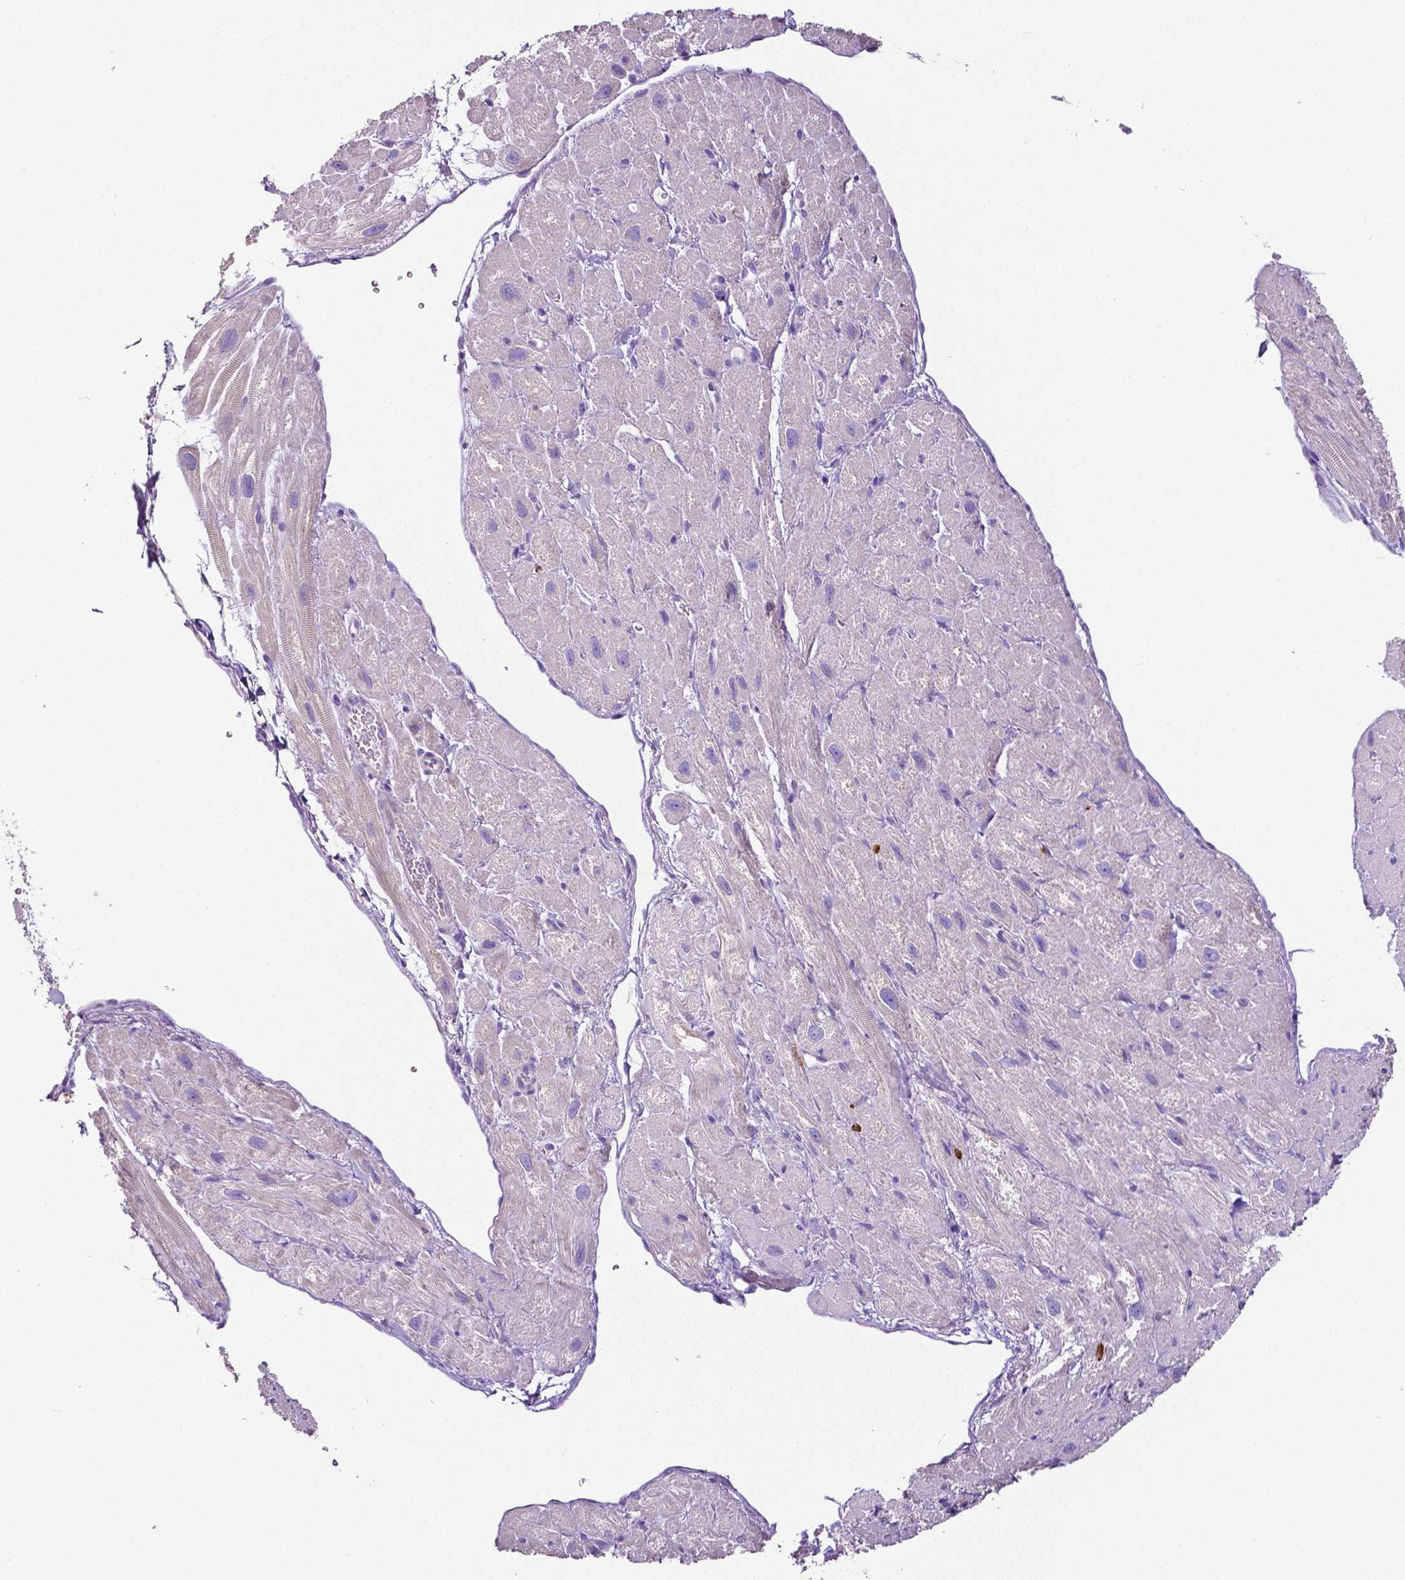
{"staining": {"intensity": "weak", "quantity": "<25%", "location": "cytoplasmic/membranous"}, "tissue": "heart muscle", "cell_type": "Cardiomyocytes", "image_type": "normal", "snomed": [{"axis": "morphology", "description": "Normal tissue, NOS"}, {"axis": "topography", "description": "Heart"}], "caption": "High magnification brightfield microscopy of unremarkable heart muscle stained with DAB (brown) and counterstained with hematoxylin (blue): cardiomyocytes show no significant positivity.", "gene": "MMP9", "patient": {"sex": "female", "age": 62}}